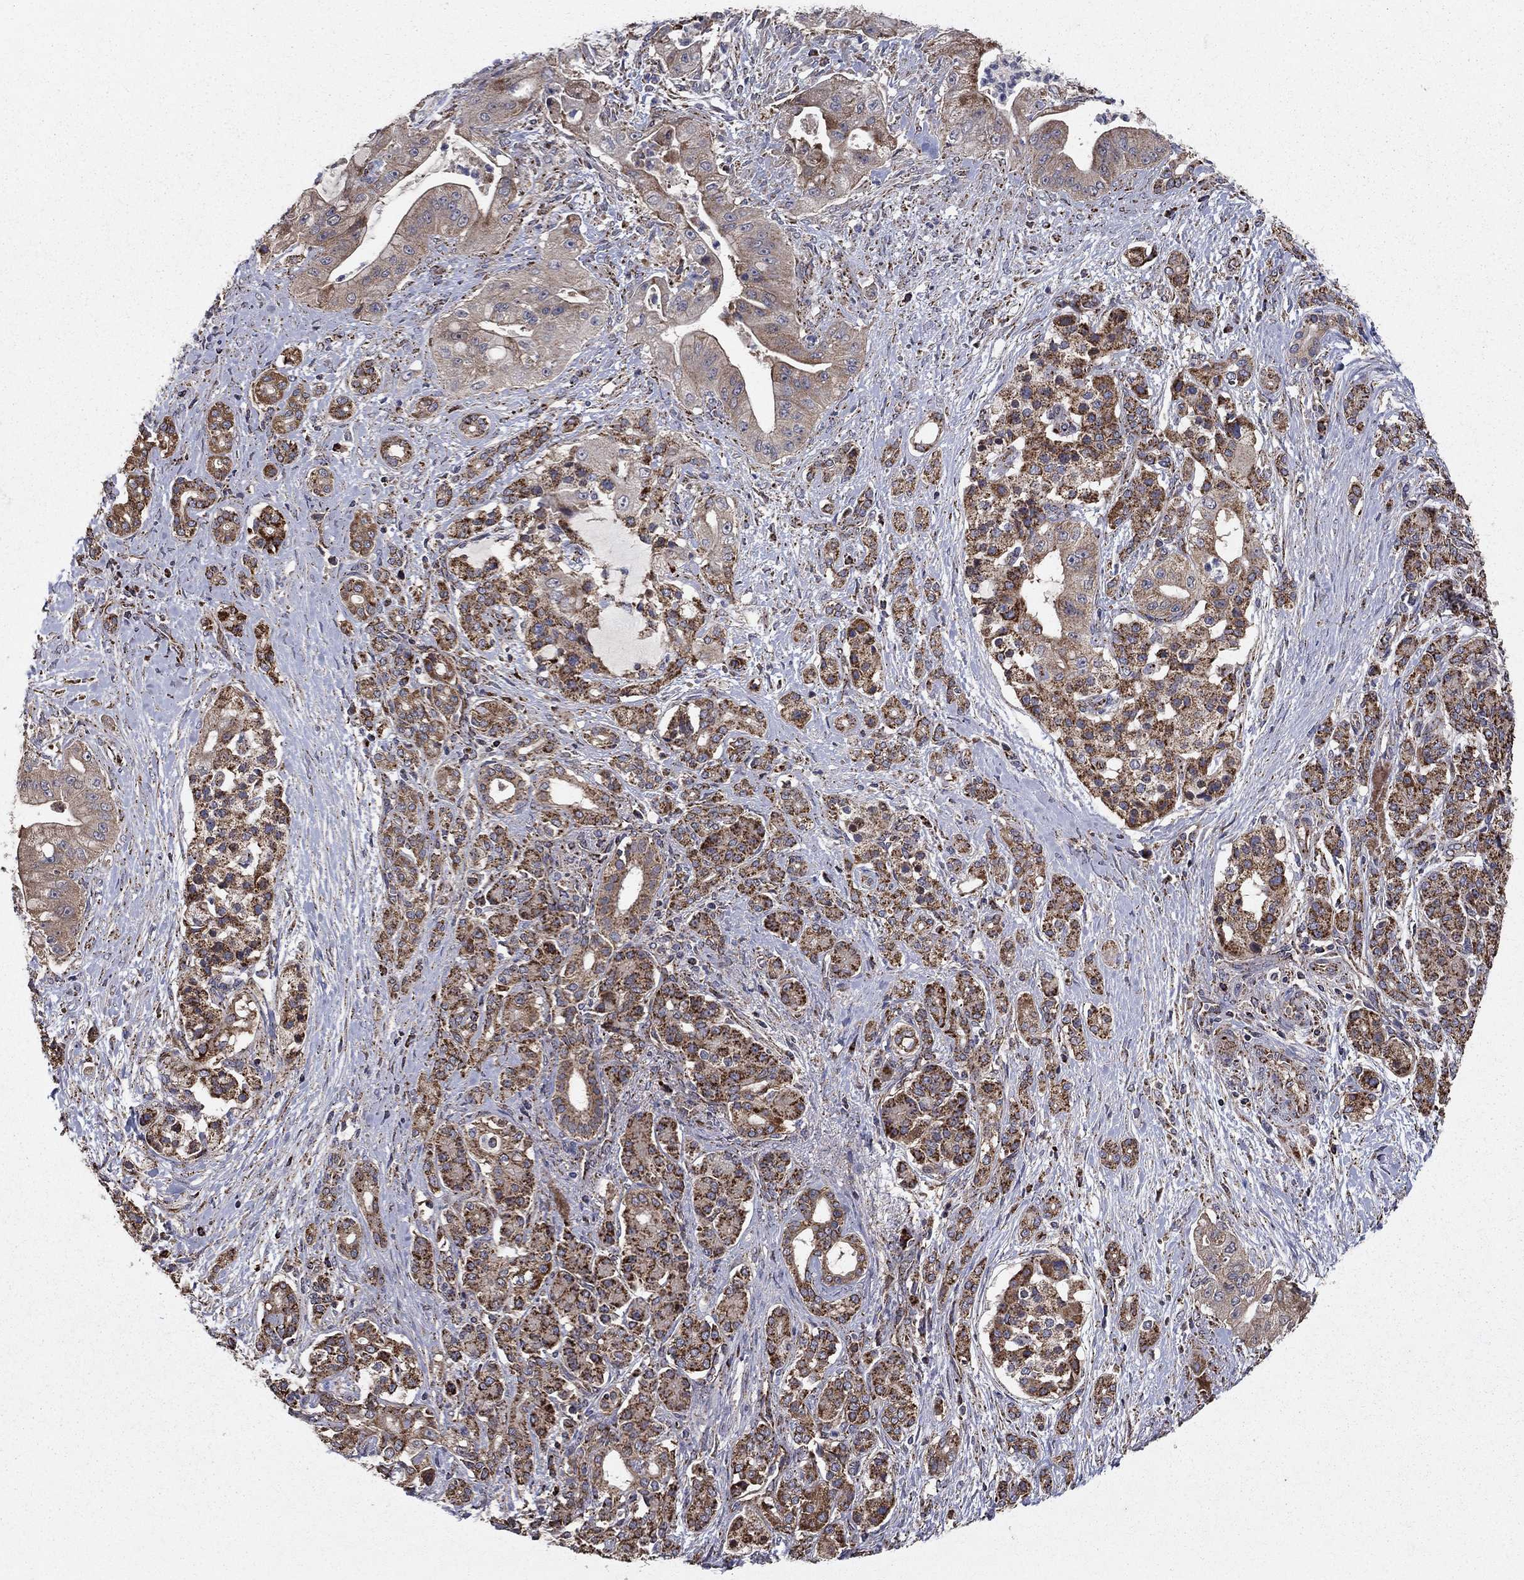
{"staining": {"intensity": "strong", "quantity": "<25%", "location": "cytoplasmic/membranous"}, "tissue": "pancreatic cancer", "cell_type": "Tumor cells", "image_type": "cancer", "snomed": [{"axis": "morphology", "description": "Normal tissue, NOS"}, {"axis": "morphology", "description": "Inflammation, NOS"}, {"axis": "morphology", "description": "Adenocarcinoma, NOS"}, {"axis": "topography", "description": "Pancreas"}], "caption": "Human adenocarcinoma (pancreatic) stained with a brown dye displays strong cytoplasmic/membranous positive positivity in approximately <25% of tumor cells.", "gene": "NDUFS8", "patient": {"sex": "male", "age": 57}}